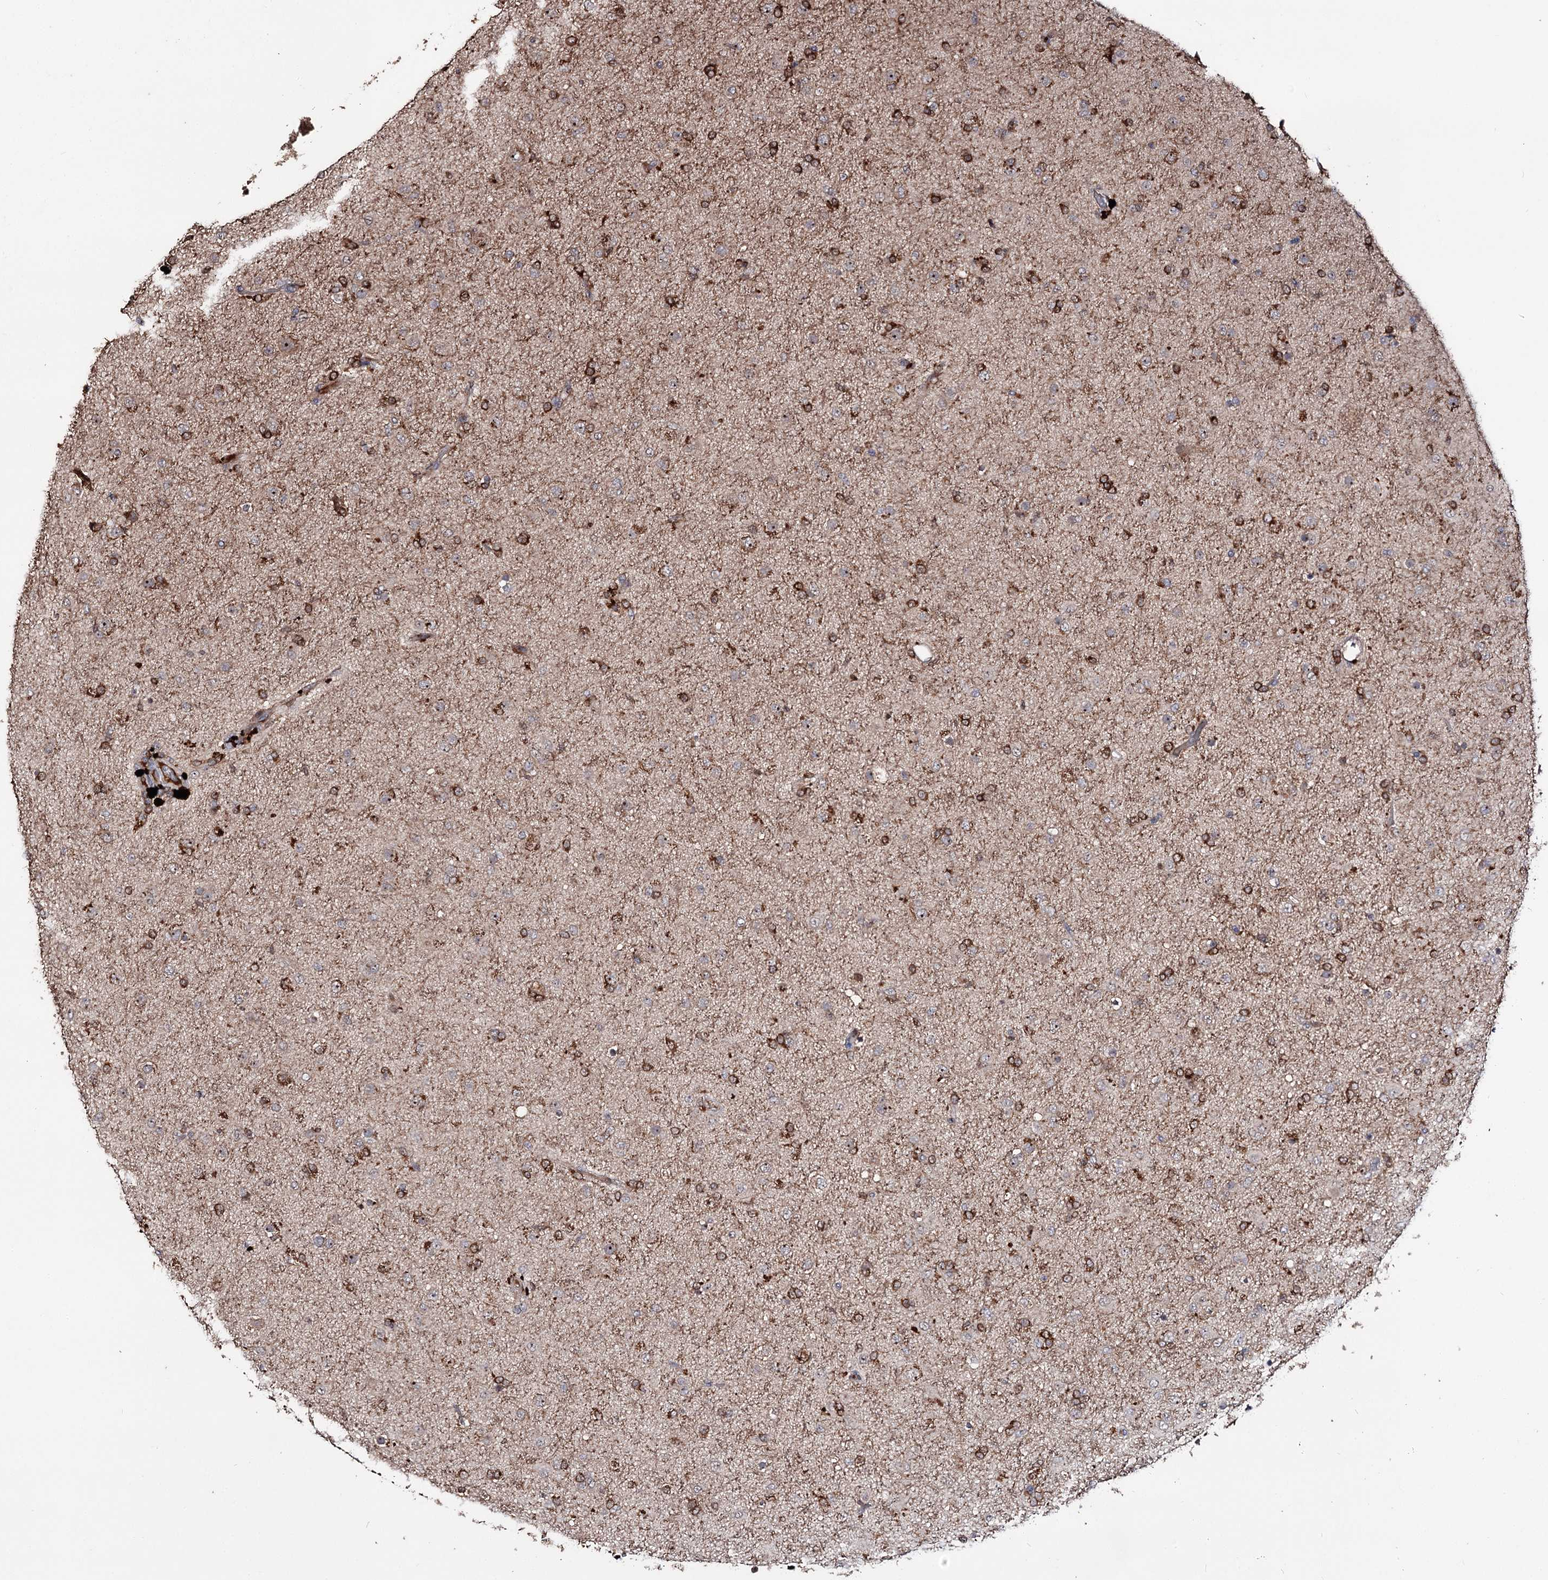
{"staining": {"intensity": "weak", "quantity": ">75%", "location": "cytoplasmic/membranous"}, "tissue": "glioma", "cell_type": "Tumor cells", "image_type": "cancer", "snomed": [{"axis": "morphology", "description": "Glioma, malignant, Low grade"}, {"axis": "topography", "description": "Brain"}], "caption": "Protein staining of glioma tissue displays weak cytoplasmic/membranous expression in about >75% of tumor cells.", "gene": "FAM53B", "patient": {"sex": "male", "age": 65}}